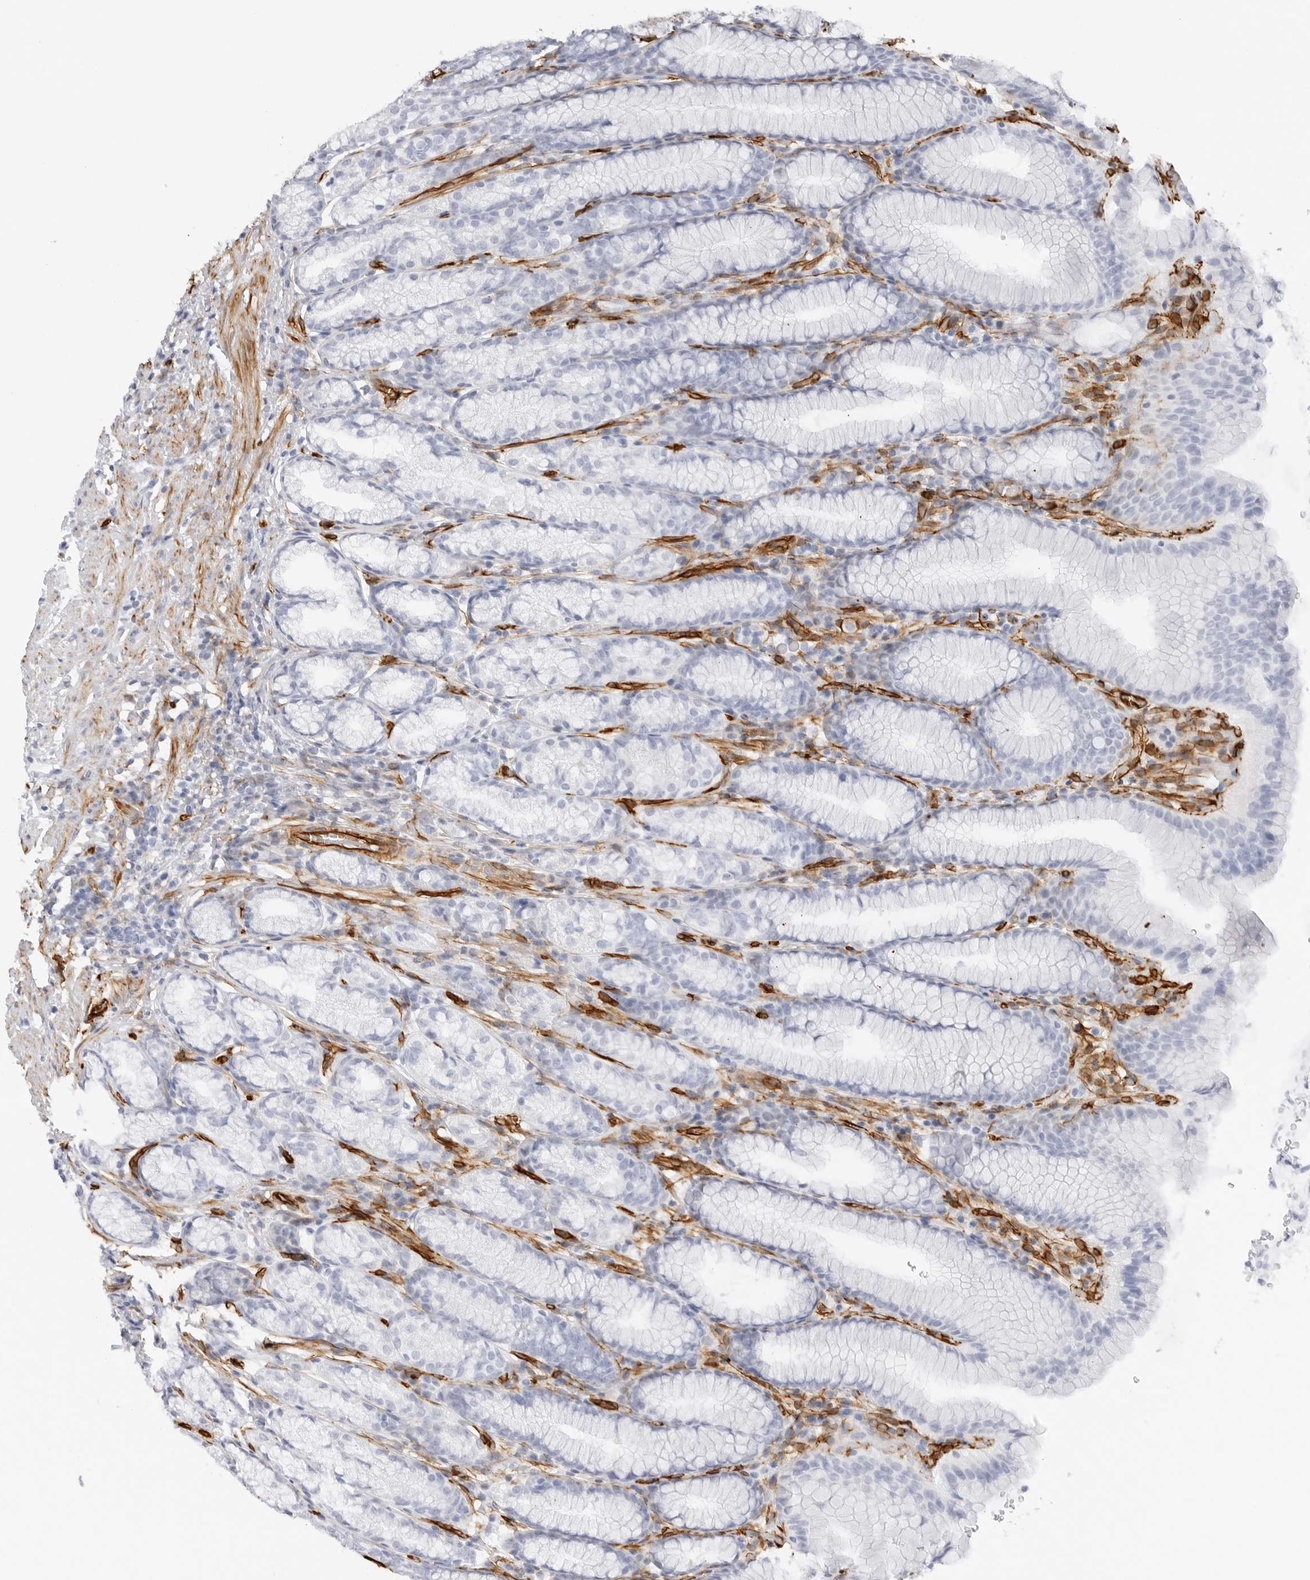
{"staining": {"intensity": "negative", "quantity": "none", "location": "none"}, "tissue": "stomach", "cell_type": "Glandular cells", "image_type": "normal", "snomed": [{"axis": "morphology", "description": "Normal tissue, NOS"}, {"axis": "topography", "description": "Stomach"}], "caption": "The immunohistochemistry (IHC) micrograph has no significant staining in glandular cells of stomach.", "gene": "NES", "patient": {"sex": "male", "age": 42}}